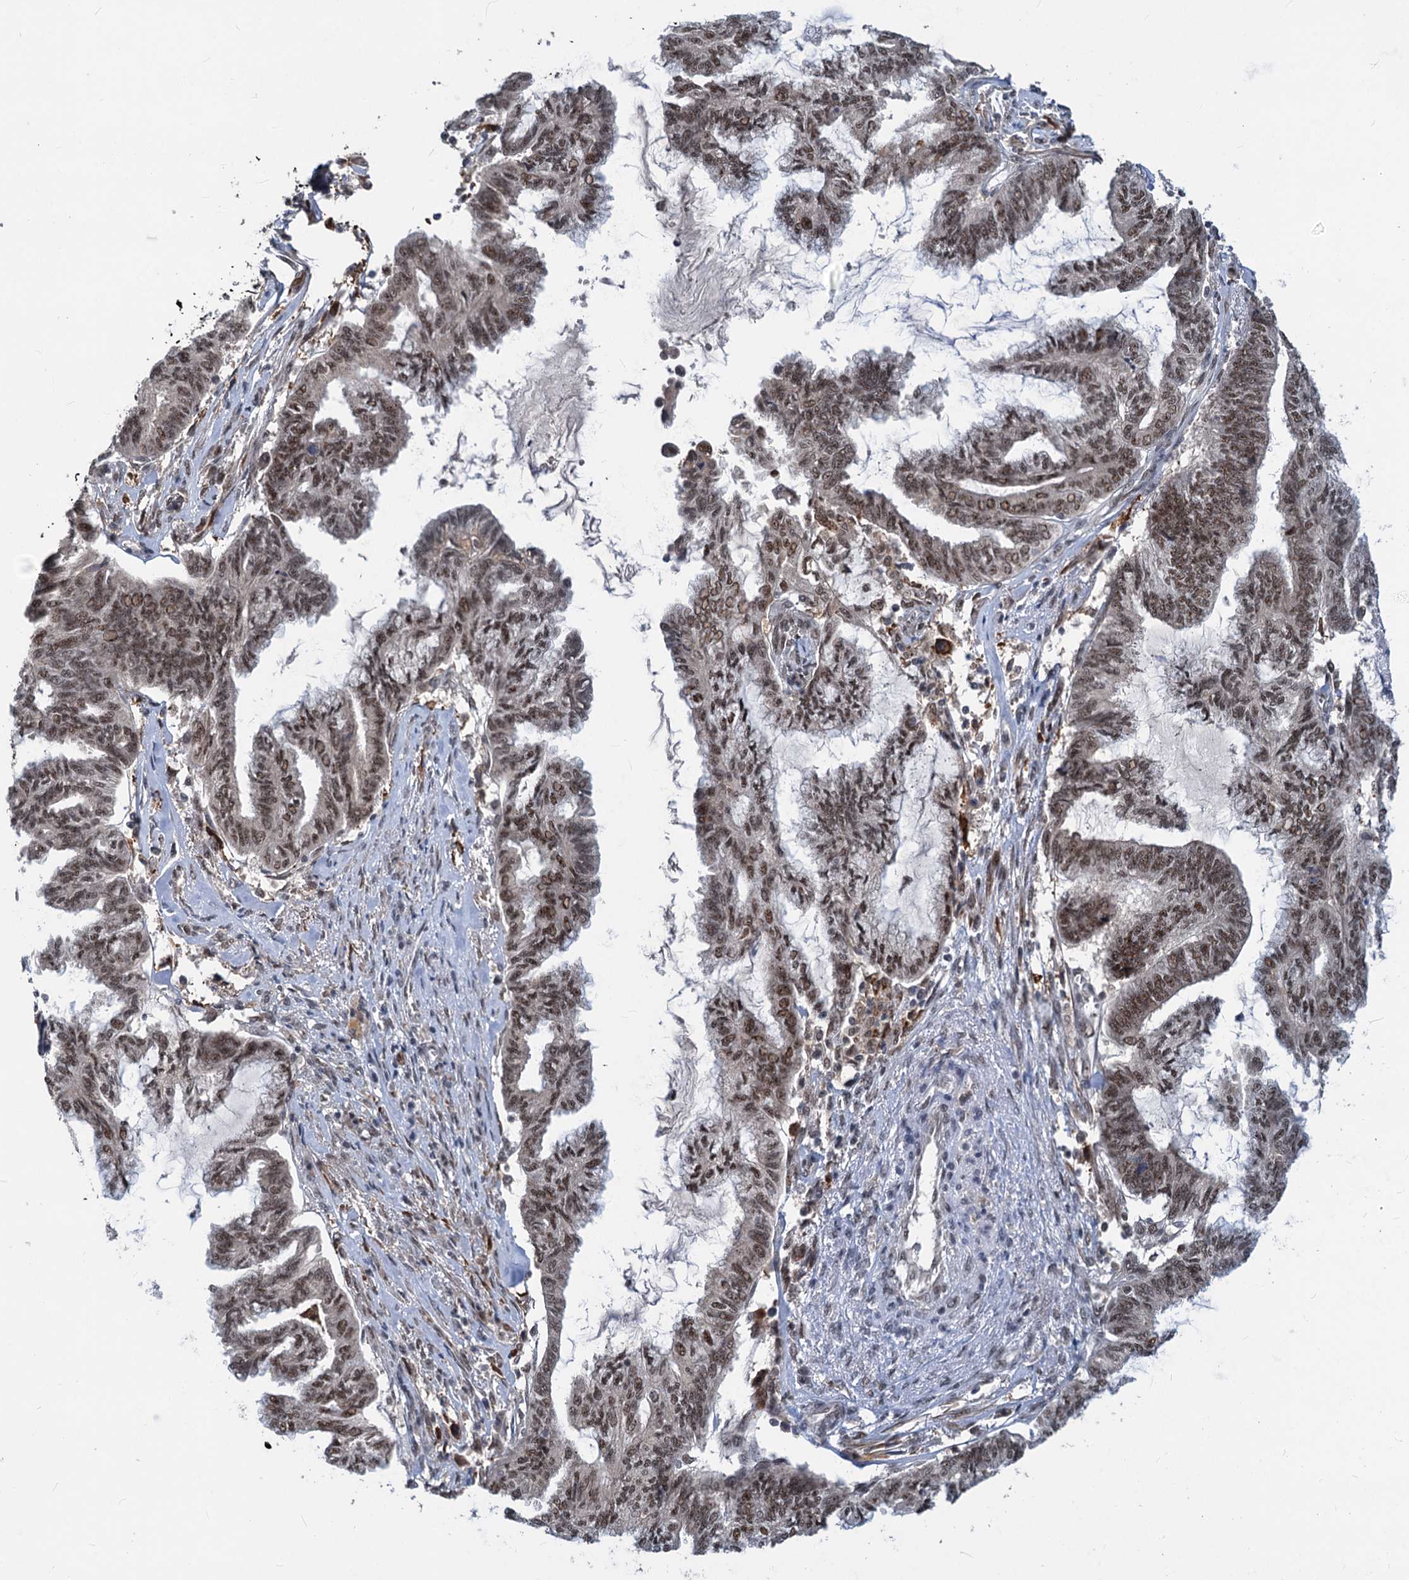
{"staining": {"intensity": "weak", "quantity": ">75%", "location": "nuclear"}, "tissue": "endometrial cancer", "cell_type": "Tumor cells", "image_type": "cancer", "snomed": [{"axis": "morphology", "description": "Adenocarcinoma, NOS"}, {"axis": "topography", "description": "Endometrium"}], "caption": "About >75% of tumor cells in human adenocarcinoma (endometrial) show weak nuclear protein expression as visualized by brown immunohistochemical staining.", "gene": "PHF8", "patient": {"sex": "female", "age": 86}}